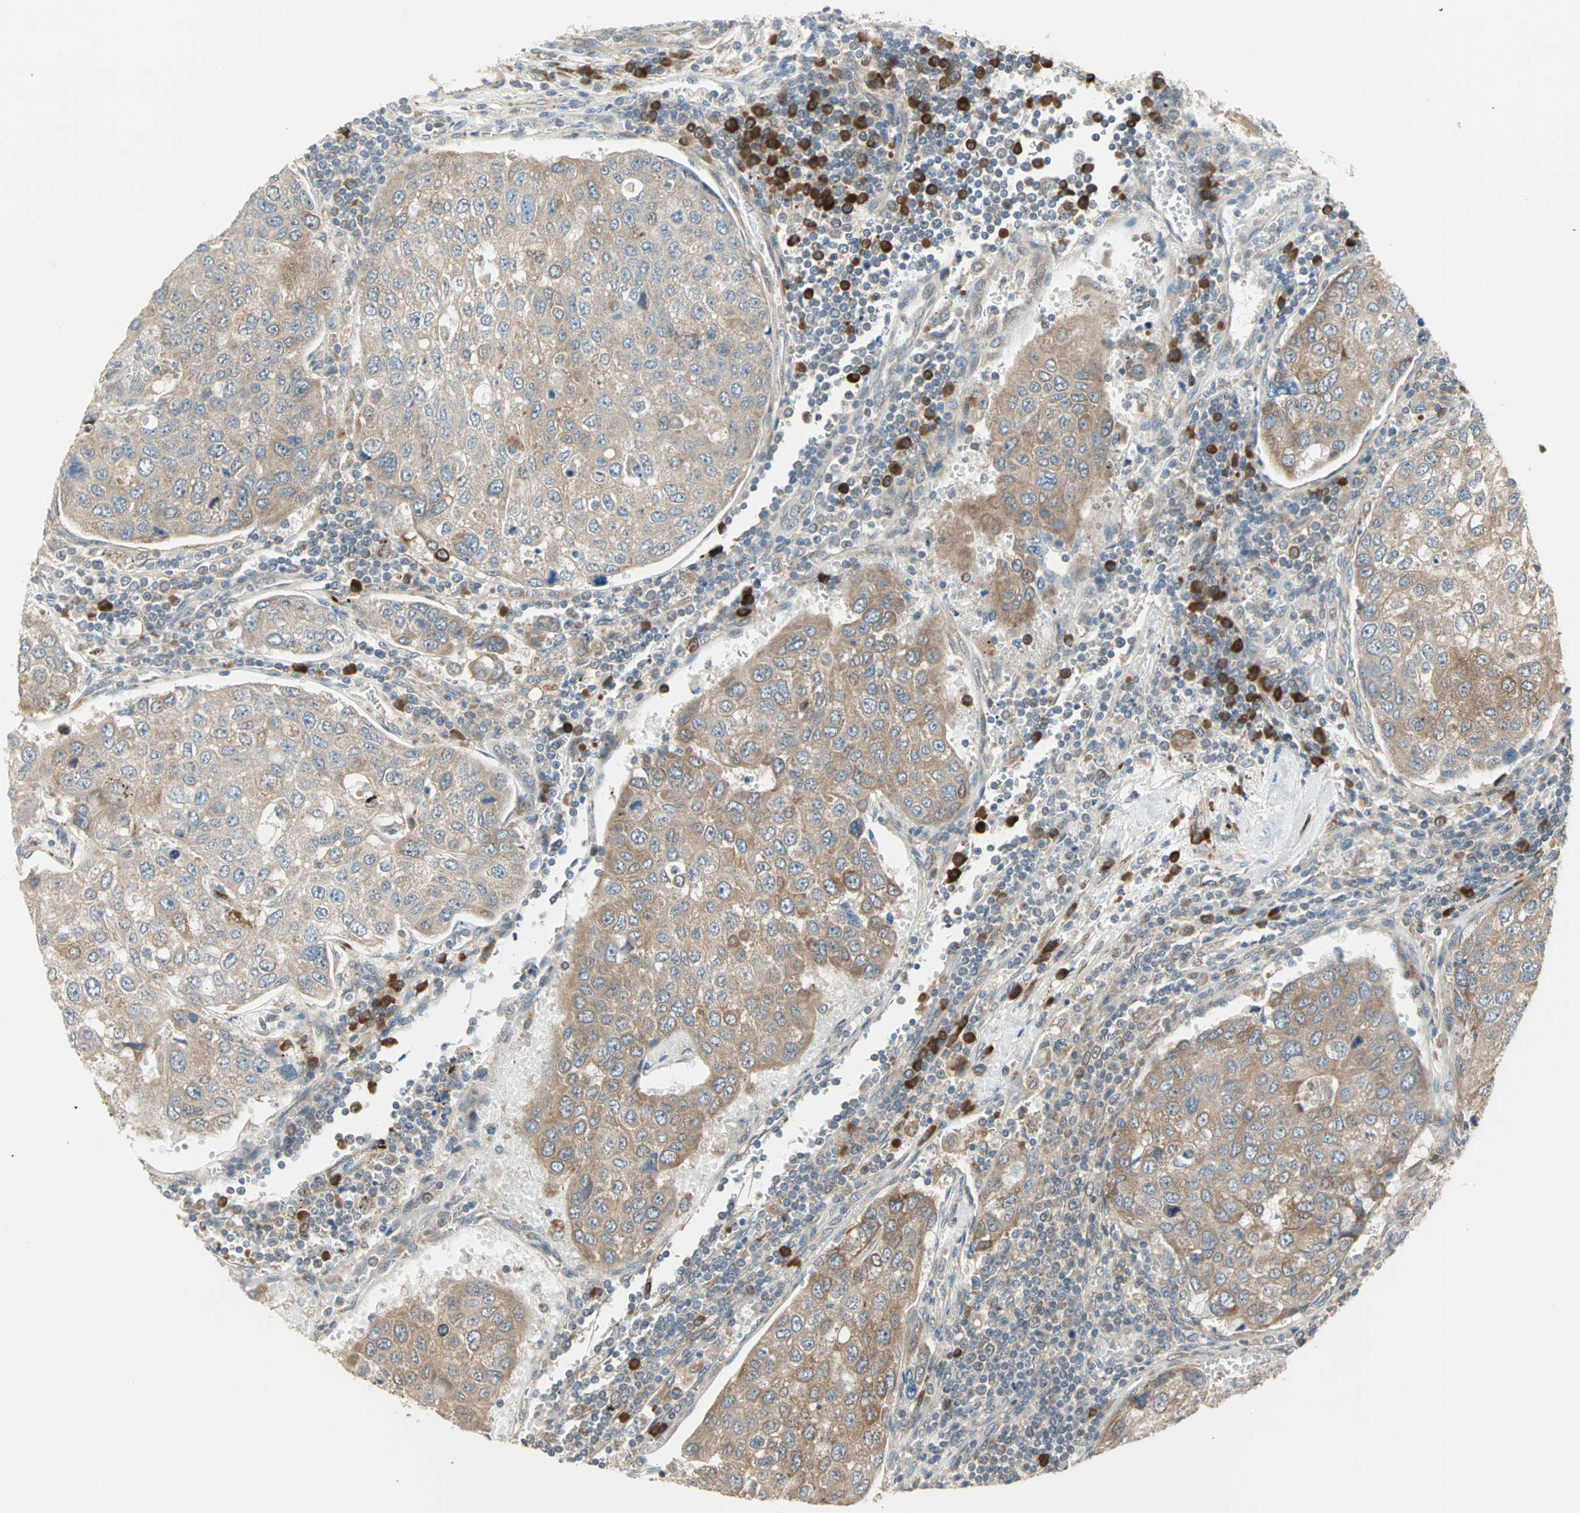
{"staining": {"intensity": "moderate", "quantity": "25%-75%", "location": "cytoplasmic/membranous"}, "tissue": "urothelial cancer", "cell_type": "Tumor cells", "image_type": "cancer", "snomed": [{"axis": "morphology", "description": "Urothelial carcinoma, High grade"}, {"axis": "topography", "description": "Lymph node"}, {"axis": "topography", "description": "Urinary bladder"}], "caption": "IHC of human urothelial carcinoma (high-grade) displays medium levels of moderate cytoplasmic/membranous staining in about 25%-75% of tumor cells. The protein of interest is shown in brown color, while the nuclei are stained blue.", "gene": "SAR1A", "patient": {"sex": "male", "age": 51}}